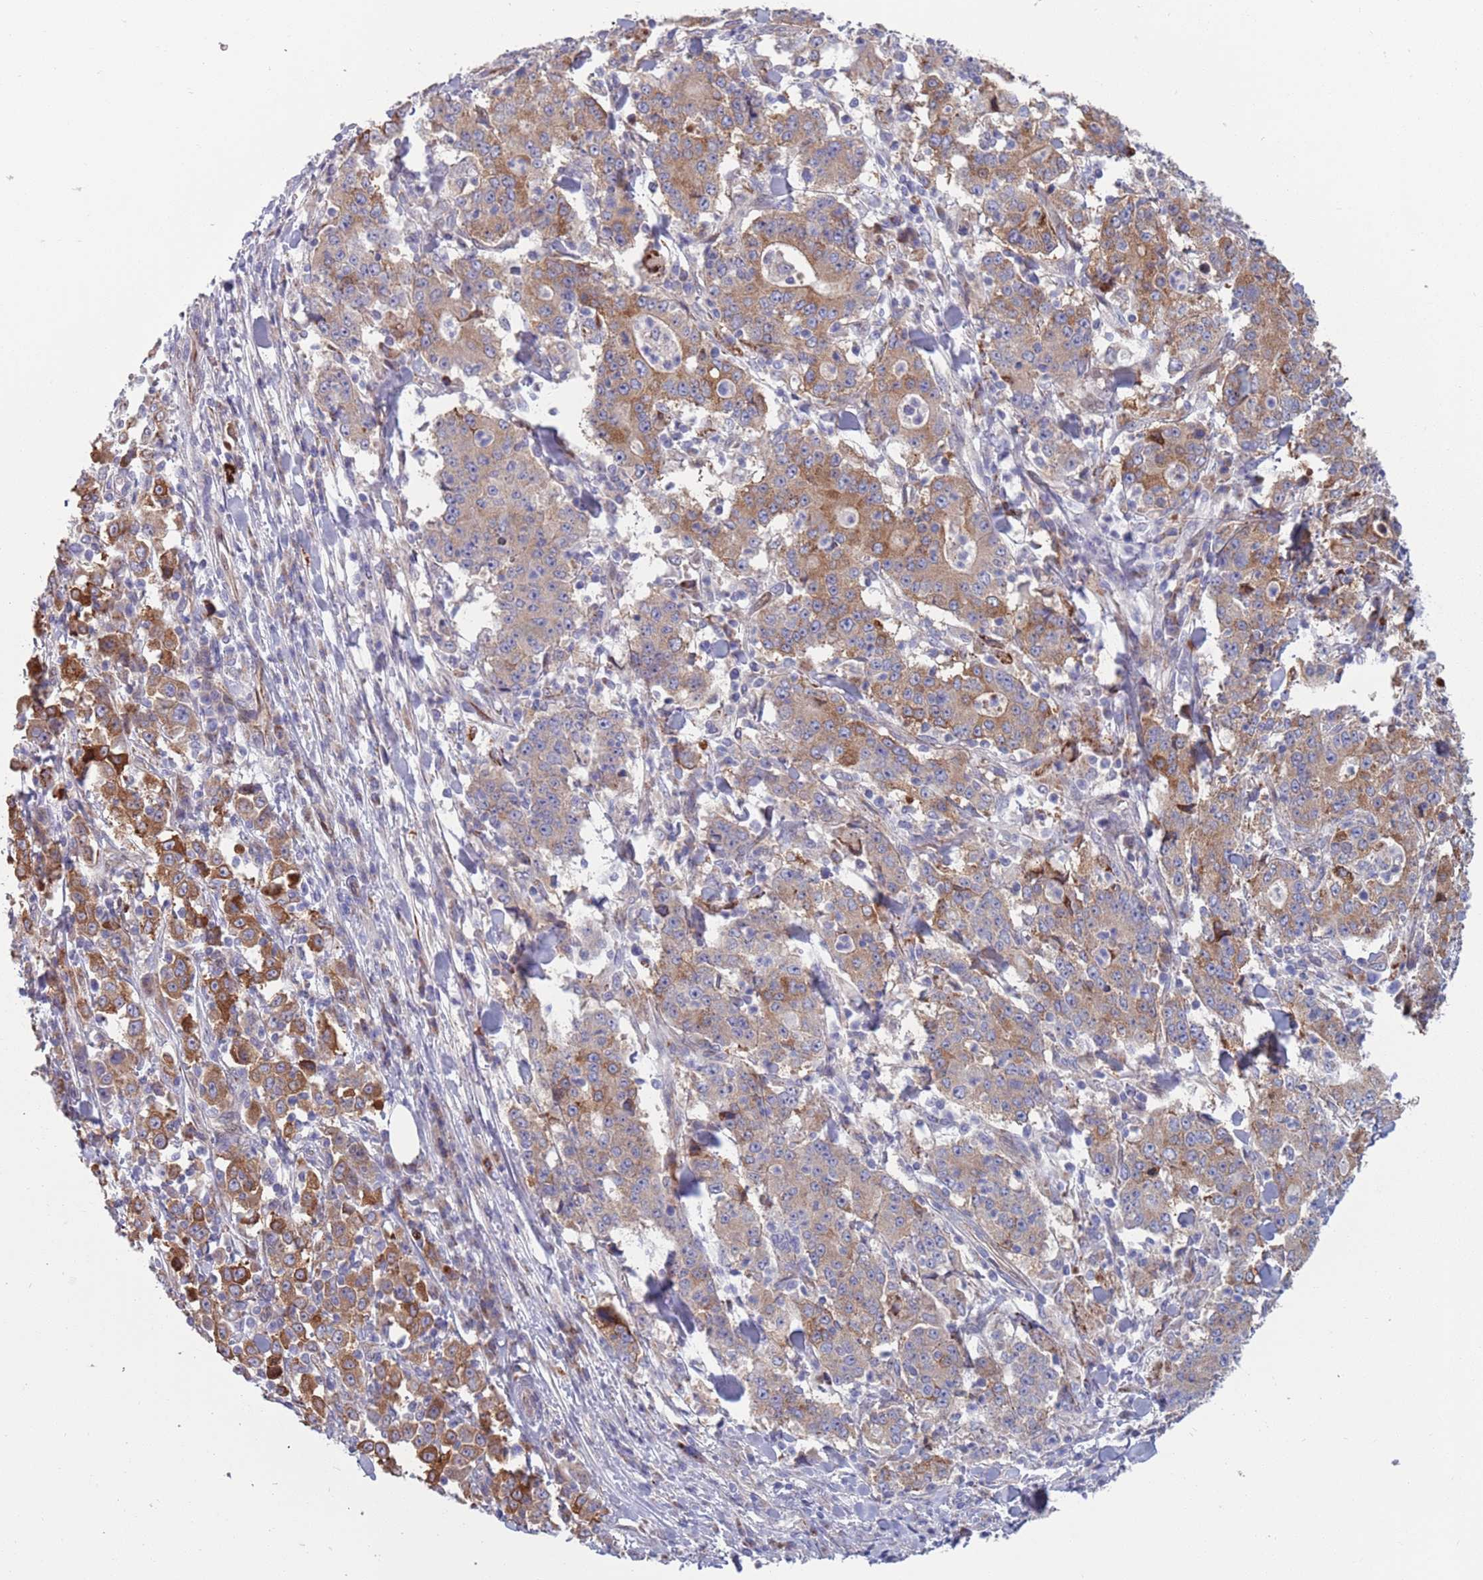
{"staining": {"intensity": "moderate", "quantity": "25%-75%", "location": "cytoplasmic/membranous"}, "tissue": "stomach cancer", "cell_type": "Tumor cells", "image_type": "cancer", "snomed": [{"axis": "morphology", "description": "Normal tissue, NOS"}, {"axis": "morphology", "description": "Adenocarcinoma, NOS"}, {"axis": "topography", "description": "Stomach, upper"}, {"axis": "topography", "description": "Stomach"}], "caption": "Immunohistochemical staining of human stomach adenocarcinoma reveals medium levels of moderate cytoplasmic/membranous protein expression in approximately 25%-75% of tumor cells. (DAB IHC, brown staining for protein, blue staining for nuclei).", "gene": "TYW1", "patient": {"sex": "male", "age": 59}}